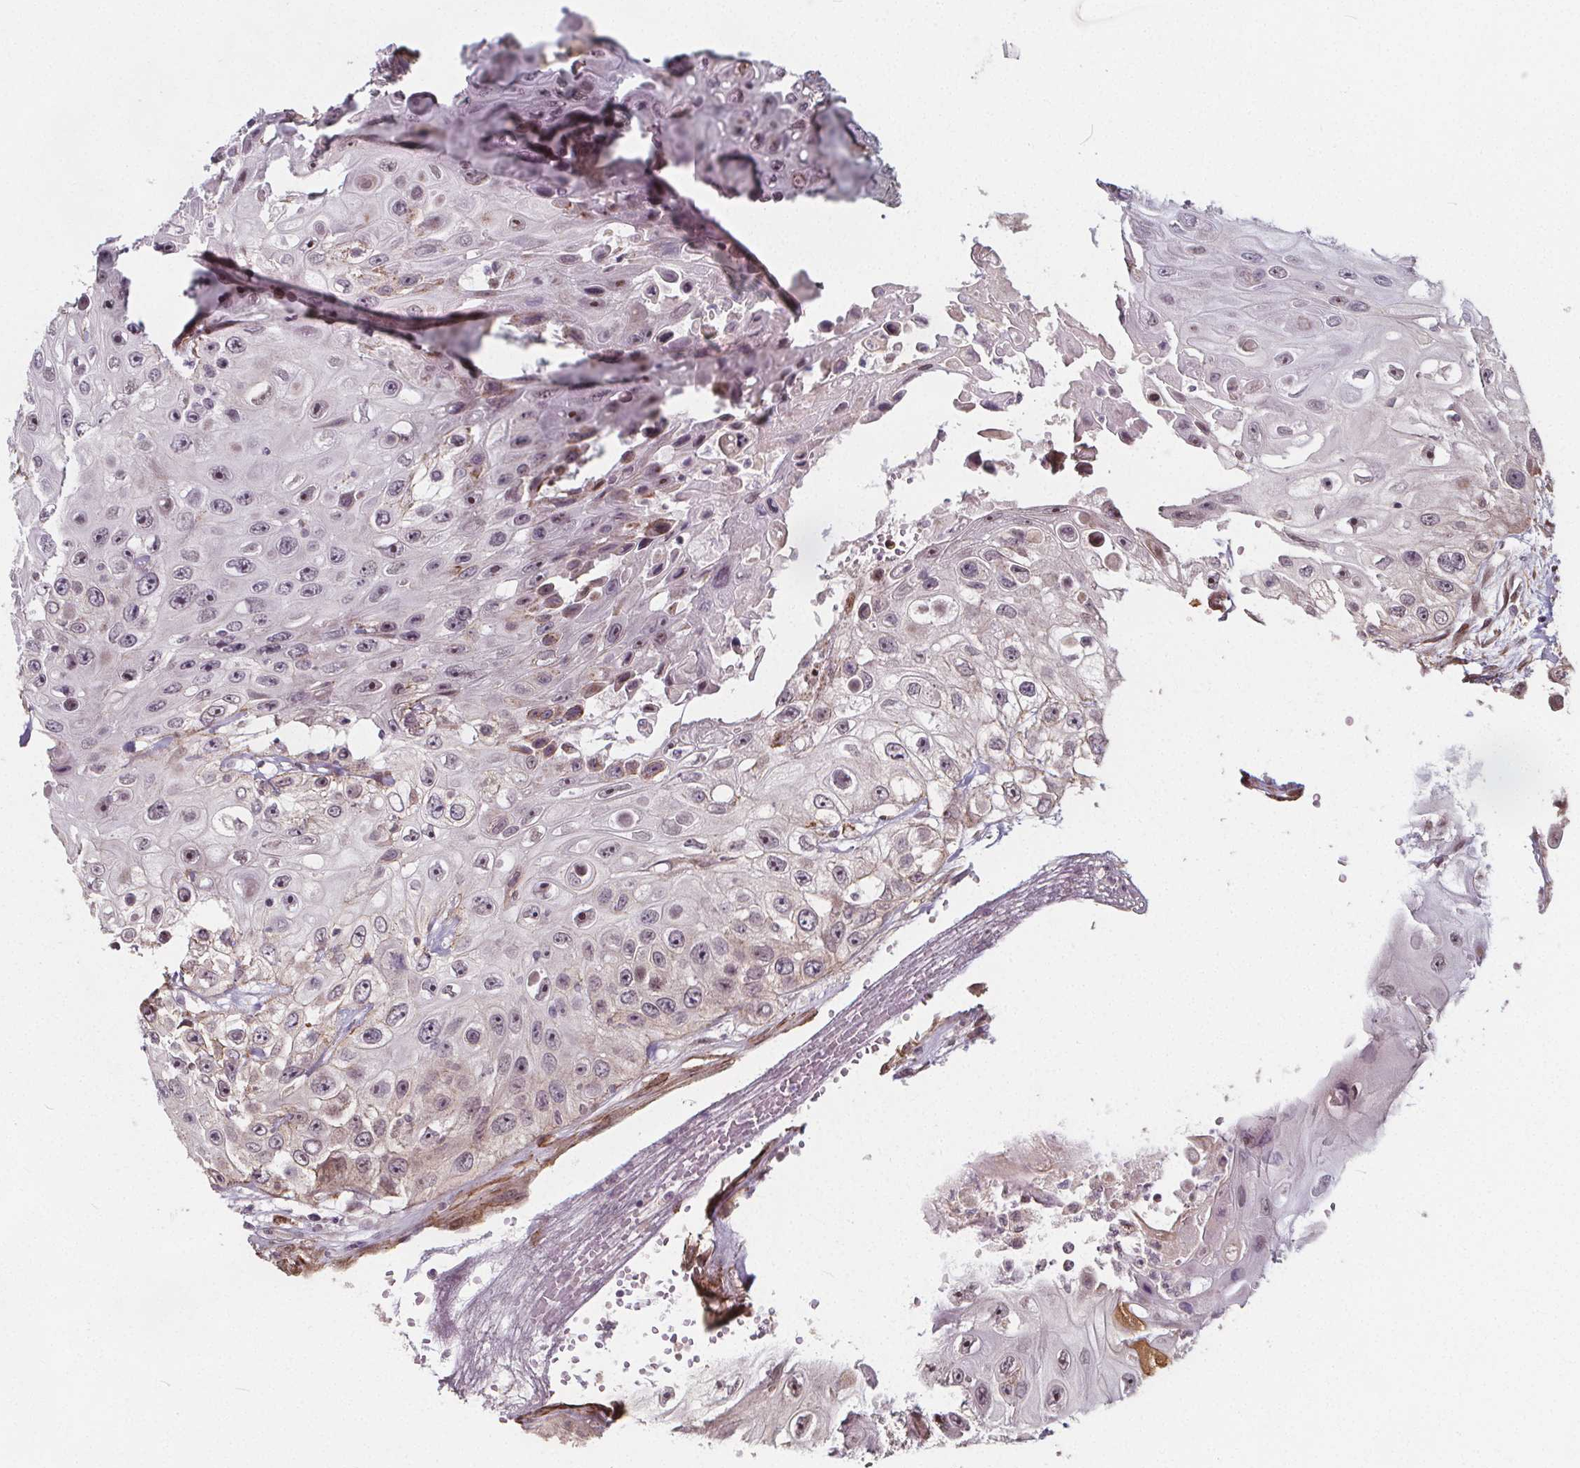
{"staining": {"intensity": "moderate", "quantity": "25%-75%", "location": "nuclear"}, "tissue": "skin cancer", "cell_type": "Tumor cells", "image_type": "cancer", "snomed": [{"axis": "morphology", "description": "Squamous cell carcinoma, NOS"}, {"axis": "topography", "description": "Skin"}], "caption": "IHC (DAB) staining of human skin cancer (squamous cell carcinoma) demonstrates moderate nuclear protein staining in approximately 25%-75% of tumor cells. The protein of interest is shown in brown color, while the nuclei are stained blue.", "gene": "HAS1", "patient": {"sex": "male", "age": 82}}